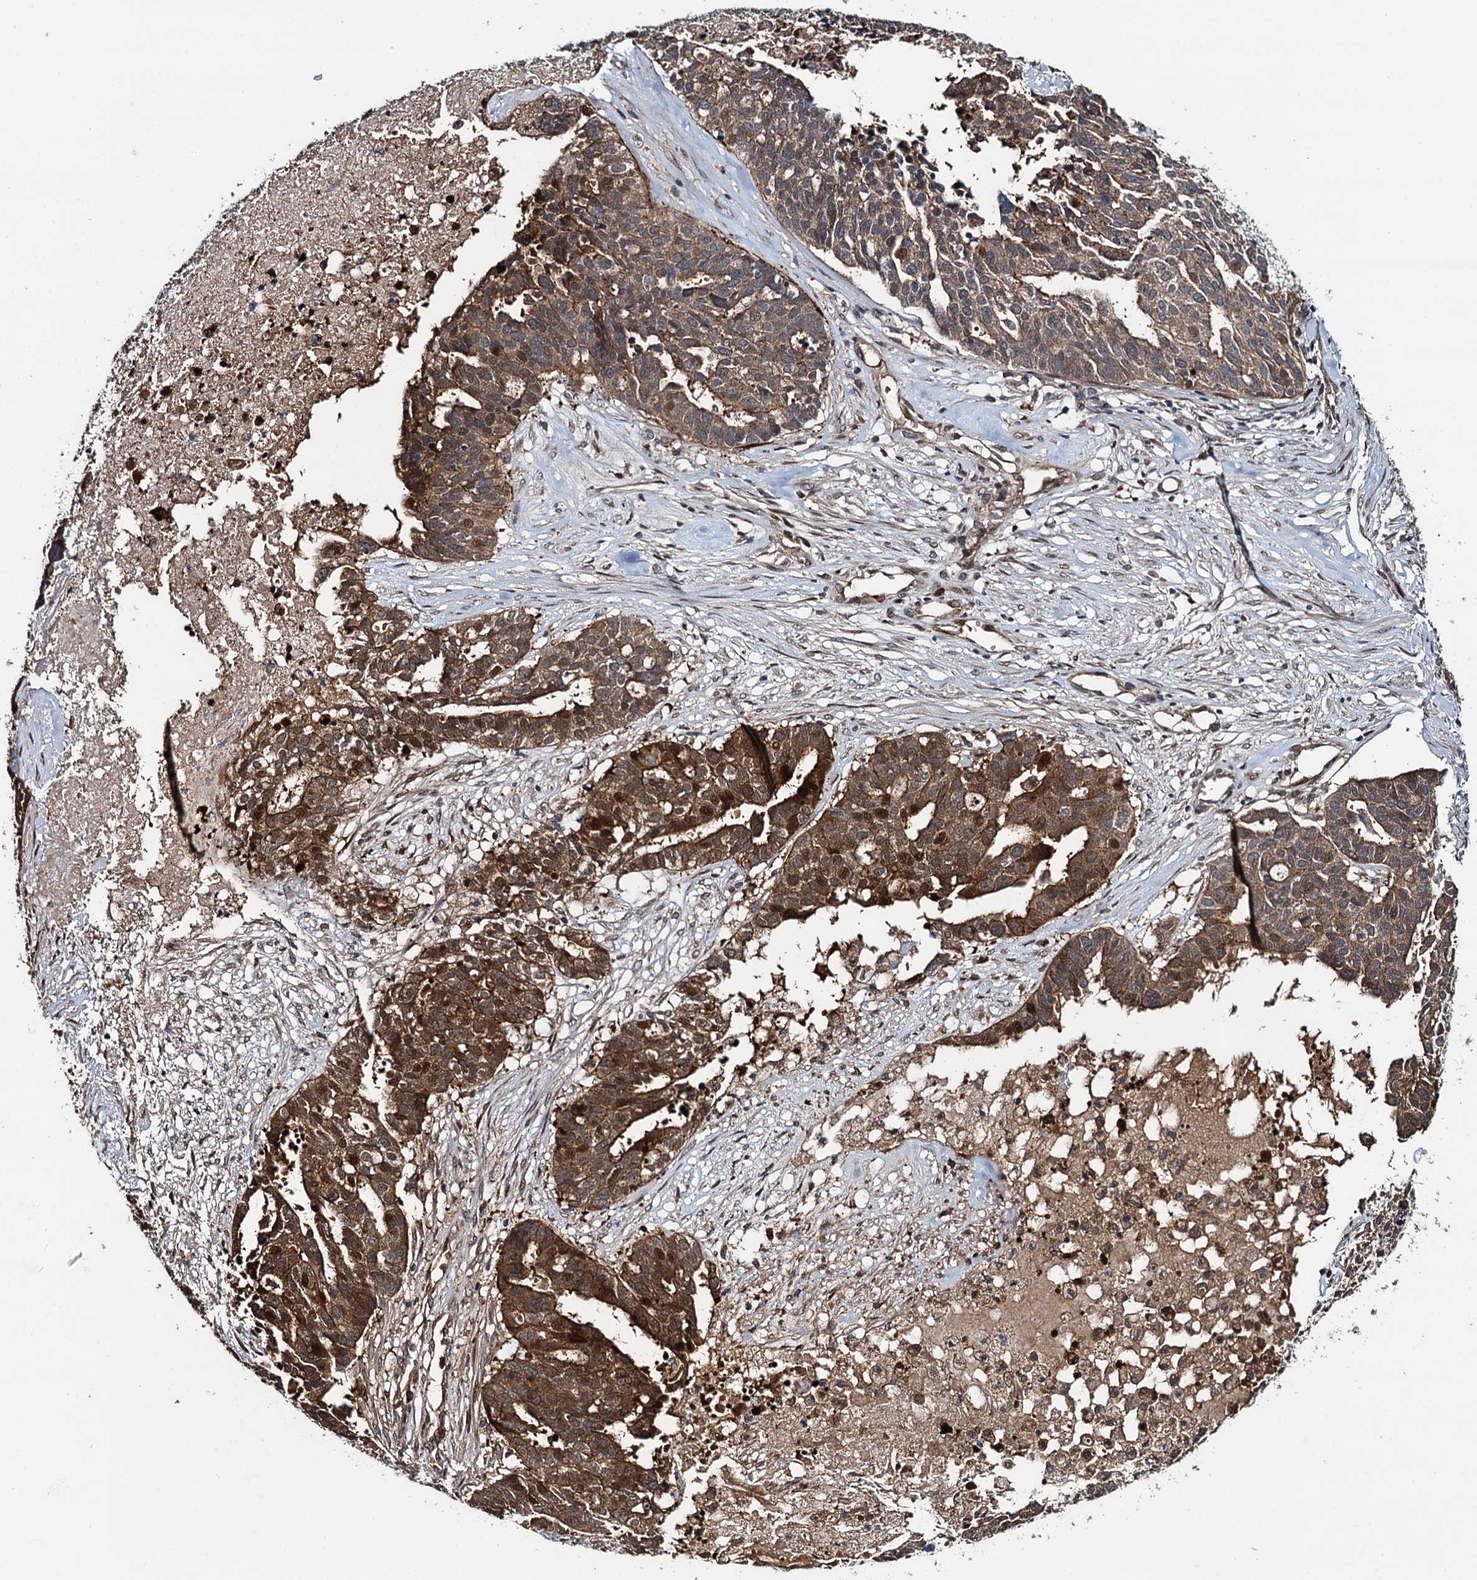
{"staining": {"intensity": "strong", "quantity": ">75%", "location": "cytoplasmic/membranous,nuclear"}, "tissue": "ovarian cancer", "cell_type": "Tumor cells", "image_type": "cancer", "snomed": [{"axis": "morphology", "description": "Cystadenocarcinoma, serous, NOS"}, {"axis": "topography", "description": "Ovary"}], "caption": "Ovarian cancer stained with DAB (3,3'-diaminobenzidine) IHC exhibits high levels of strong cytoplasmic/membranous and nuclear expression in approximately >75% of tumor cells. (DAB IHC with brightfield microscopy, high magnification).", "gene": "RHOBTB1", "patient": {"sex": "female", "age": 59}}